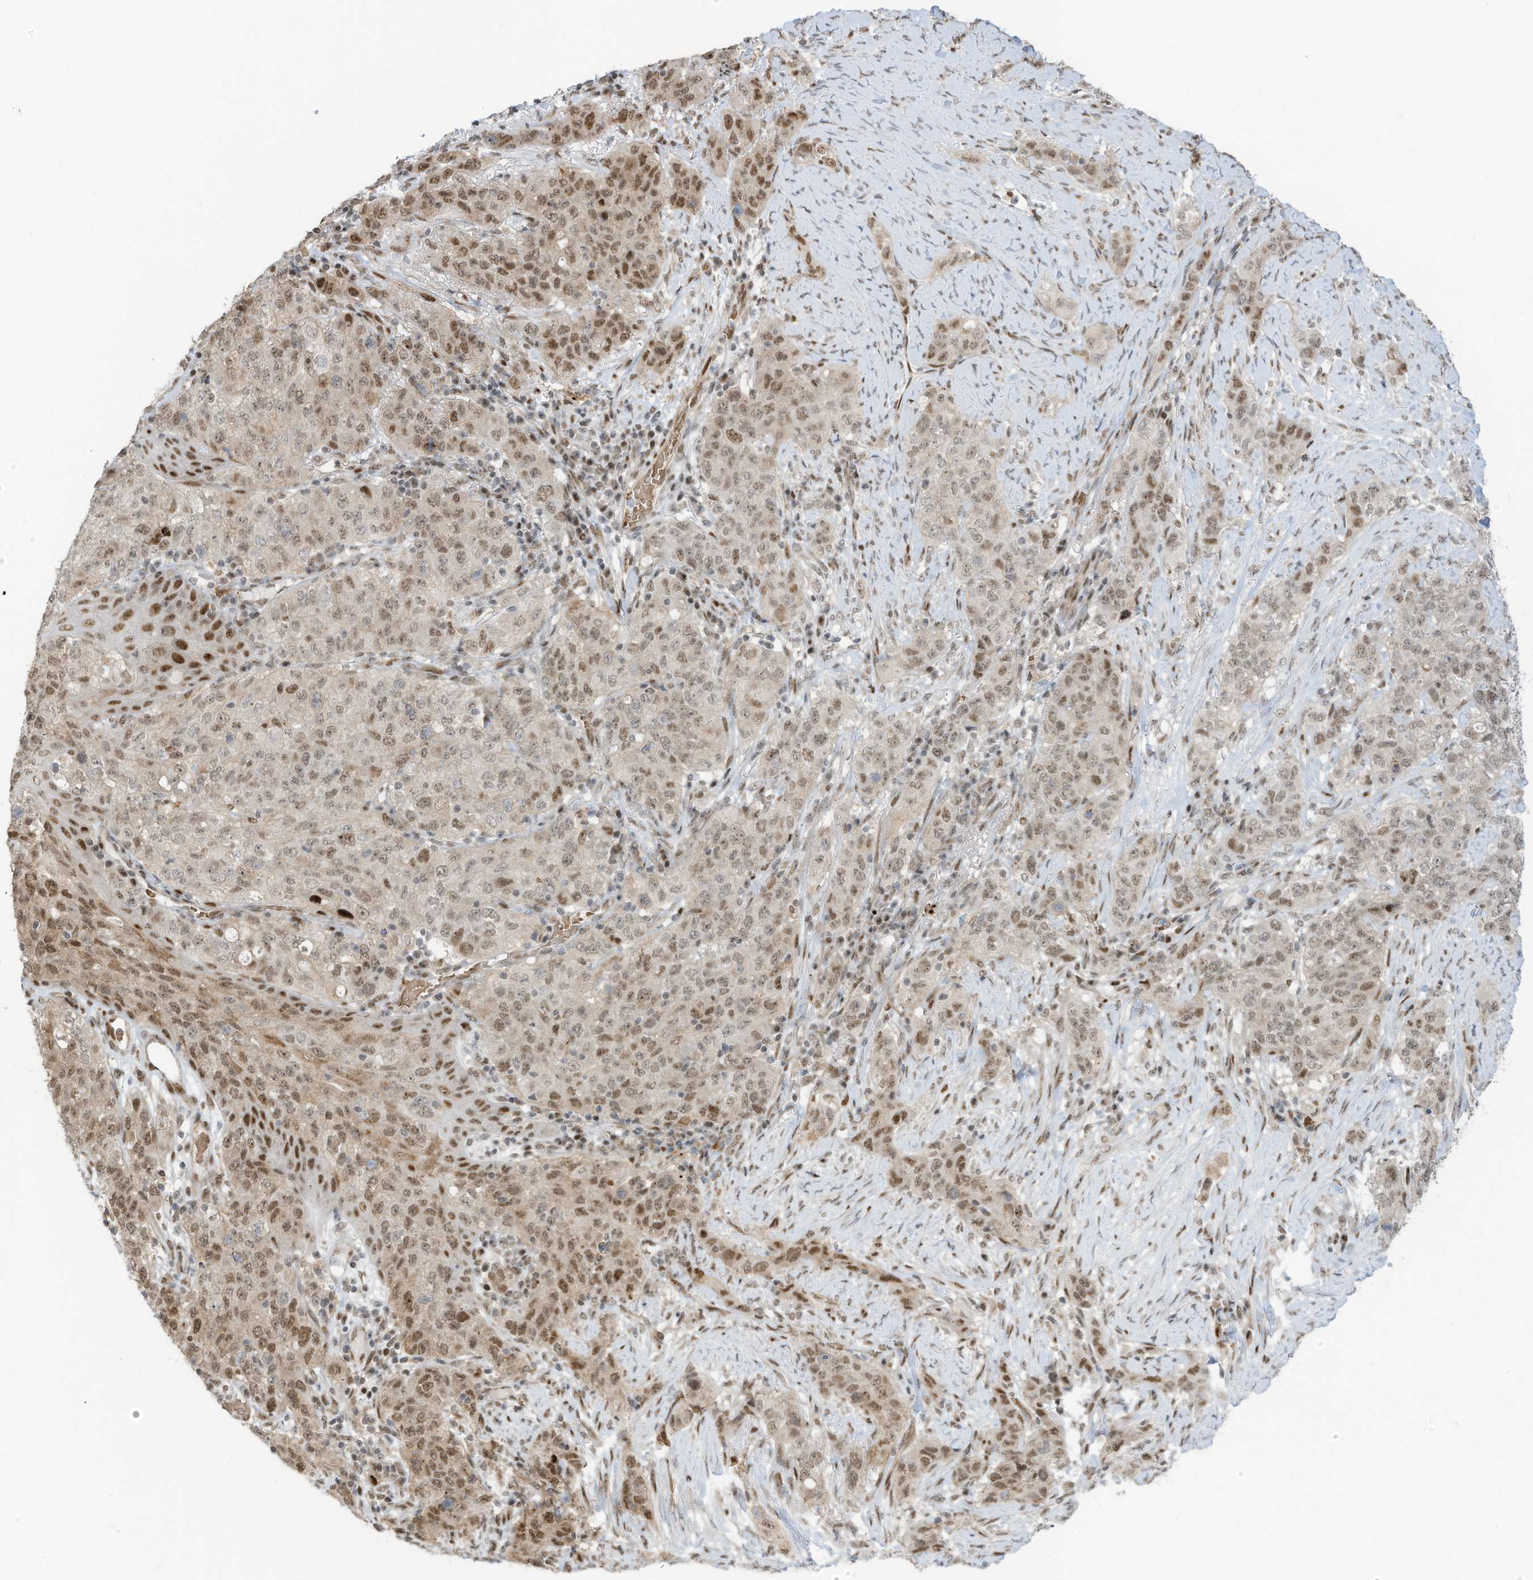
{"staining": {"intensity": "moderate", "quantity": "25%-75%", "location": "nuclear"}, "tissue": "stomach cancer", "cell_type": "Tumor cells", "image_type": "cancer", "snomed": [{"axis": "morphology", "description": "Adenocarcinoma, NOS"}, {"axis": "topography", "description": "Stomach"}], "caption": "The immunohistochemical stain shows moderate nuclear expression in tumor cells of stomach cancer tissue. The protein is stained brown, and the nuclei are stained in blue (DAB IHC with brightfield microscopy, high magnification).", "gene": "ZCWPW2", "patient": {"sex": "male", "age": 48}}